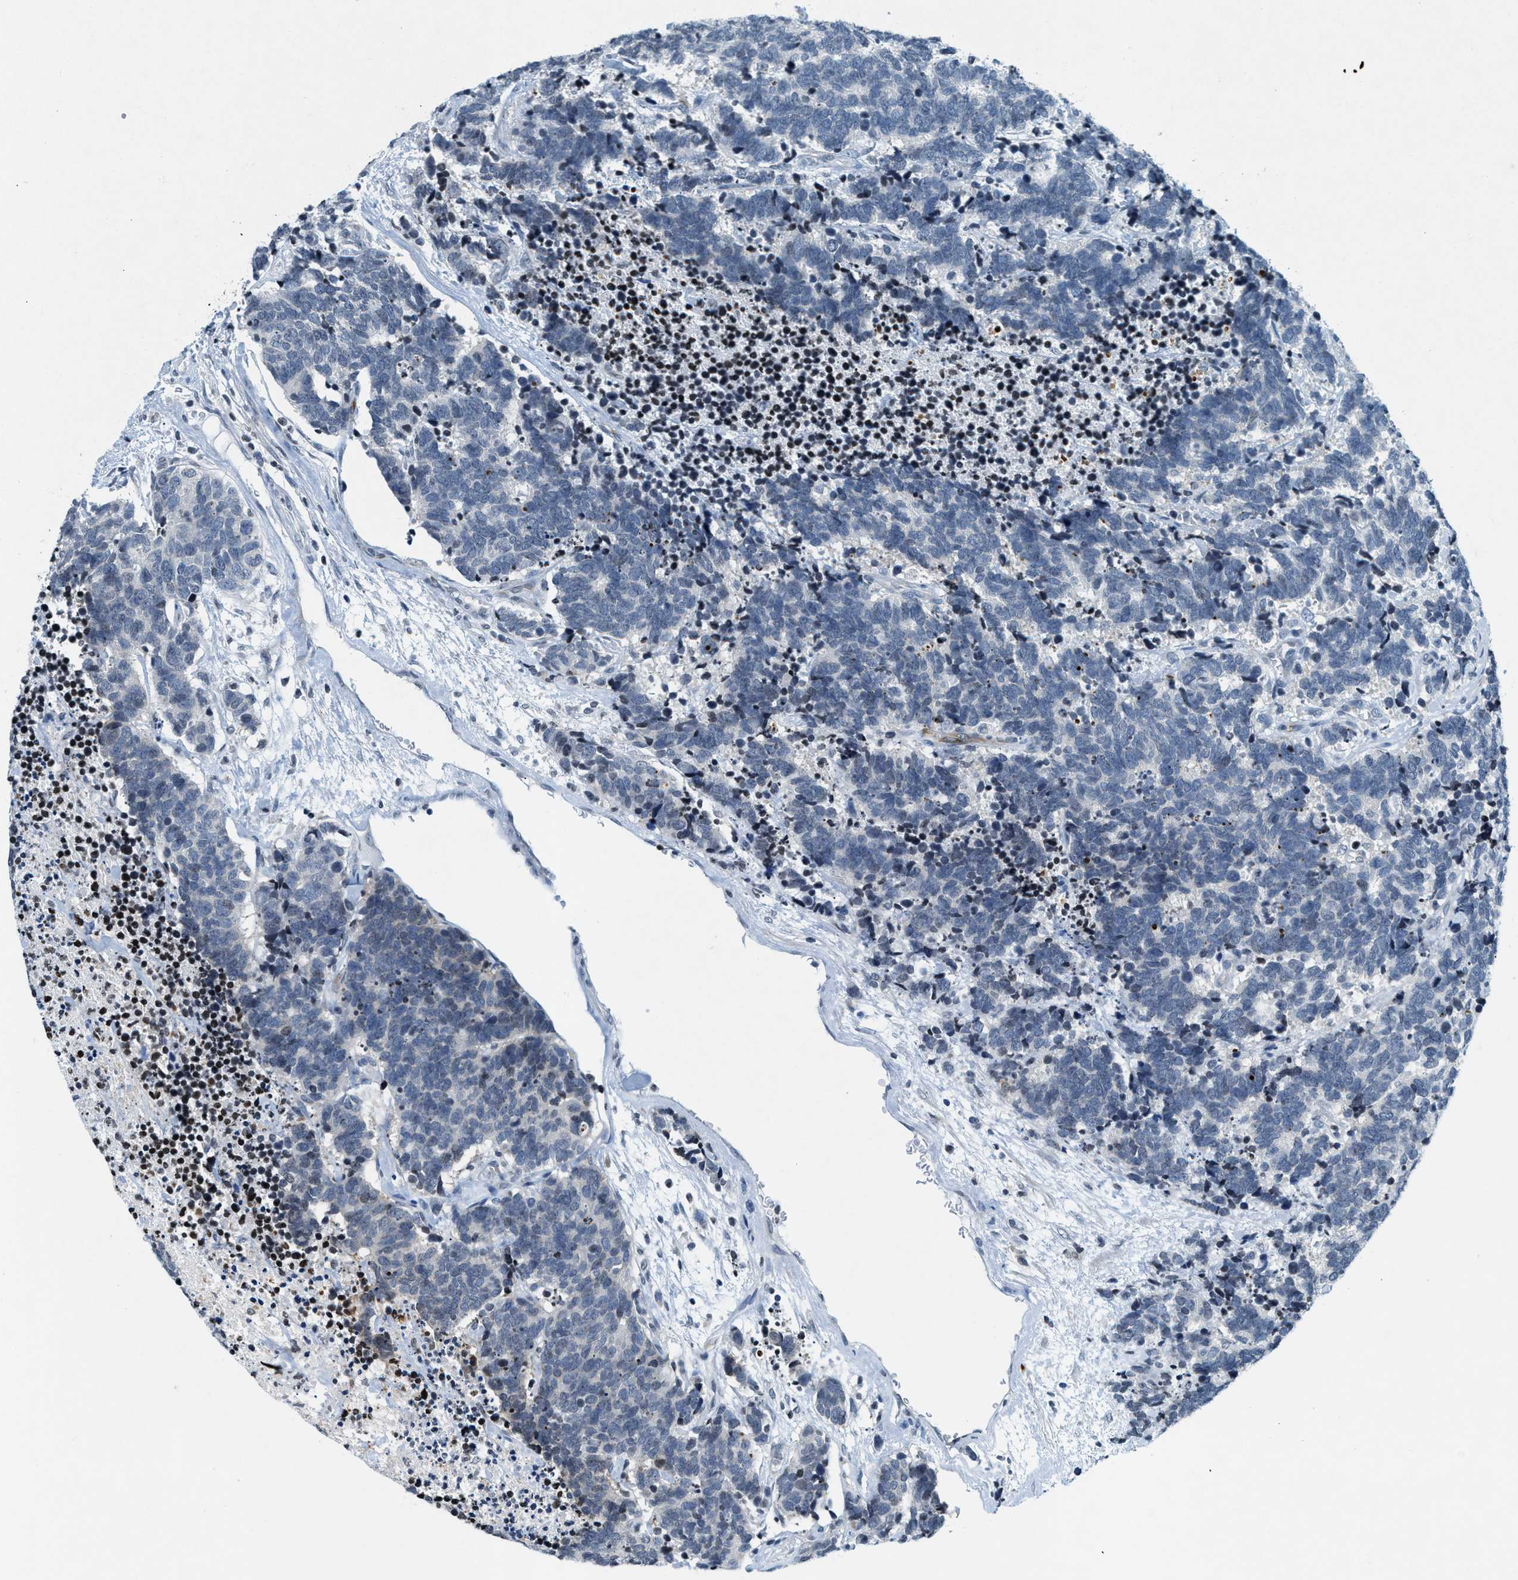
{"staining": {"intensity": "negative", "quantity": "none", "location": "none"}, "tissue": "carcinoid", "cell_type": "Tumor cells", "image_type": "cancer", "snomed": [{"axis": "morphology", "description": "Carcinoma, NOS"}, {"axis": "morphology", "description": "Carcinoid, malignant, NOS"}, {"axis": "topography", "description": "Urinary bladder"}], "caption": "High magnification brightfield microscopy of carcinoid stained with DAB (brown) and counterstained with hematoxylin (blue): tumor cells show no significant staining.", "gene": "UVRAG", "patient": {"sex": "male", "age": 57}}